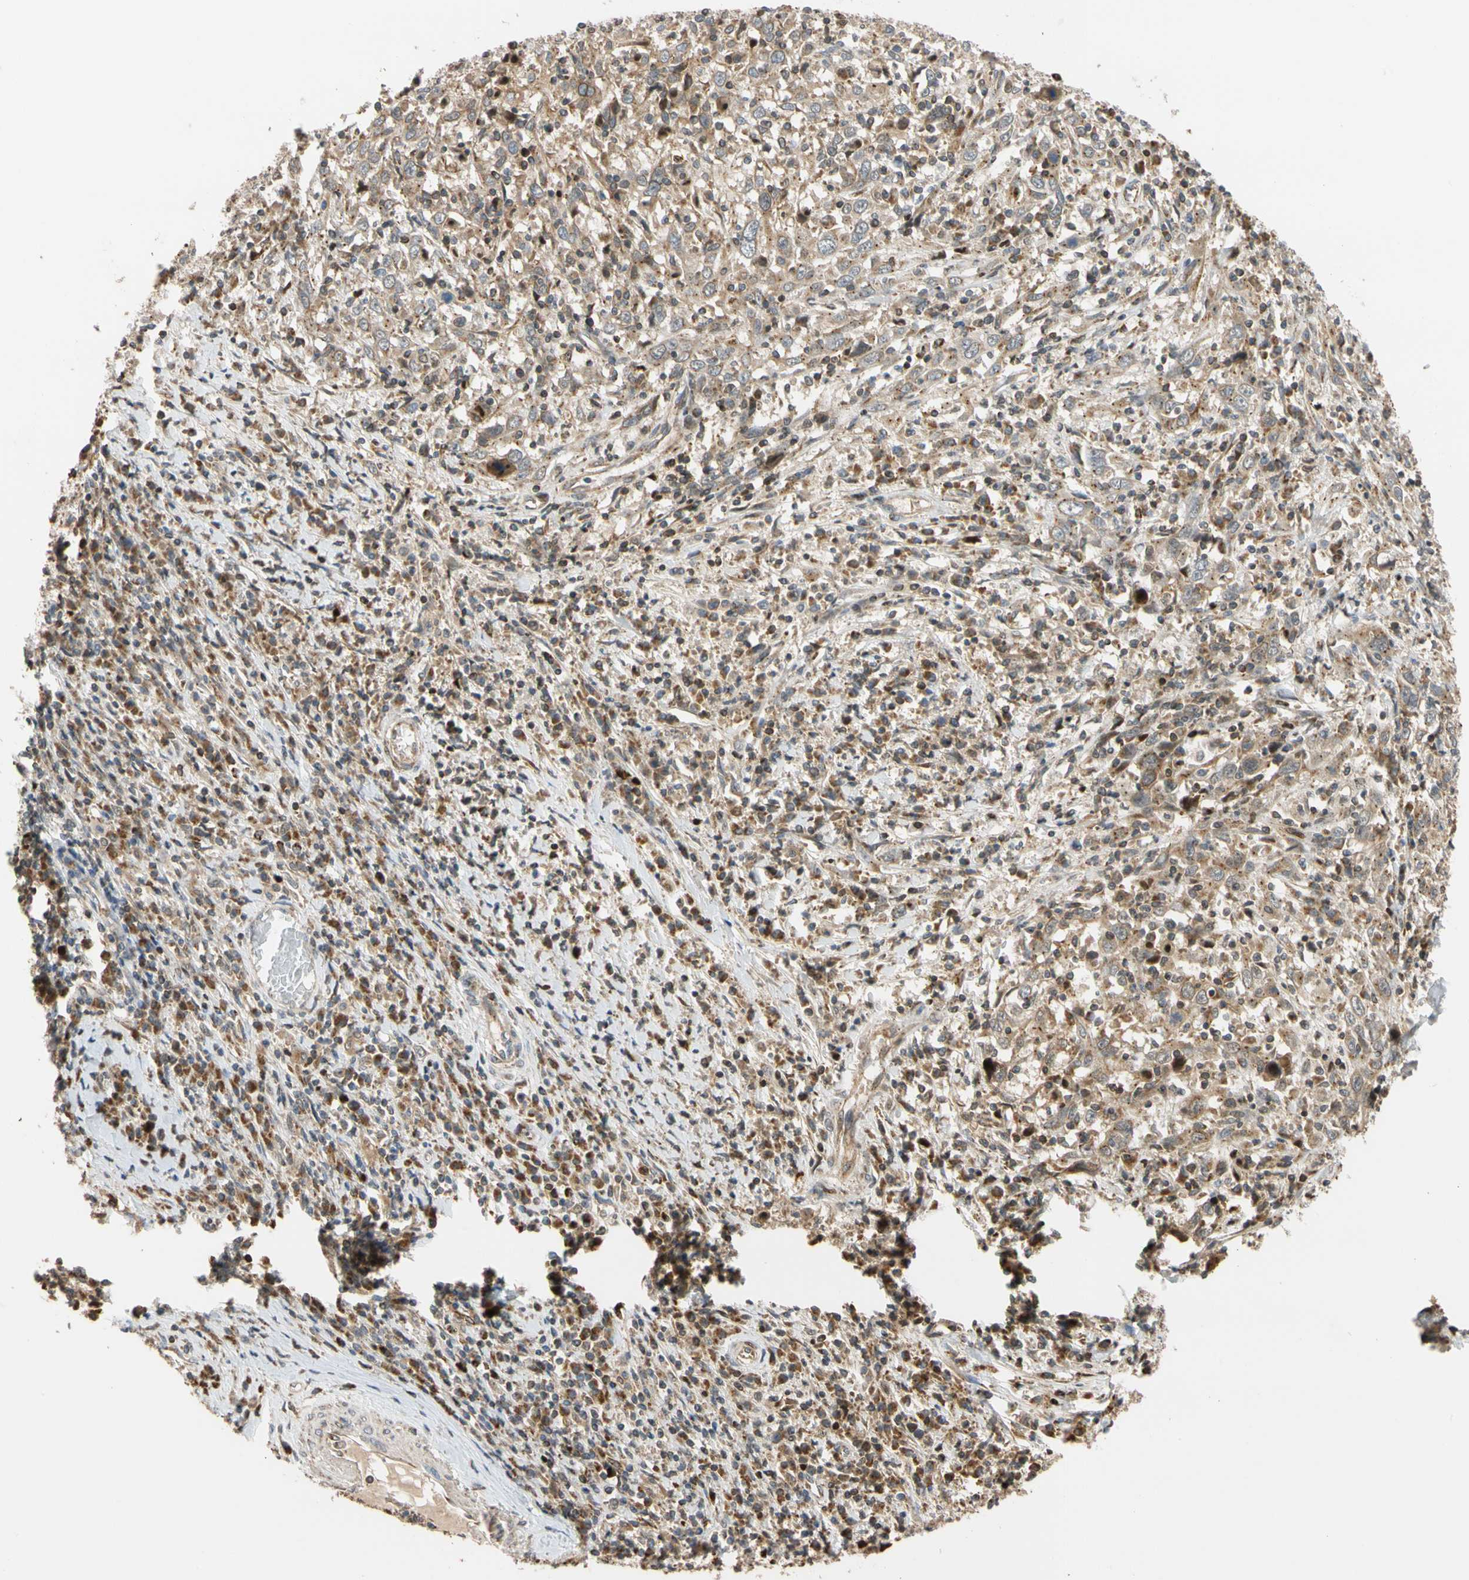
{"staining": {"intensity": "moderate", "quantity": ">75%", "location": "cytoplasmic/membranous"}, "tissue": "cervical cancer", "cell_type": "Tumor cells", "image_type": "cancer", "snomed": [{"axis": "morphology", "description": "Squamous cell carcinoma, NOS"}, {"axis": "topography", "description": "Cervix"}], "caption": "There is medium levels of moderate cytoplasmic/membranous positivity in tumor cells of cervical cancer (squamous cell carcinoma), as demonstrated by immunohistochemical staining (brown color).", "gene": "IP6K2", "patient": {"sex": "female", "age": 46}}